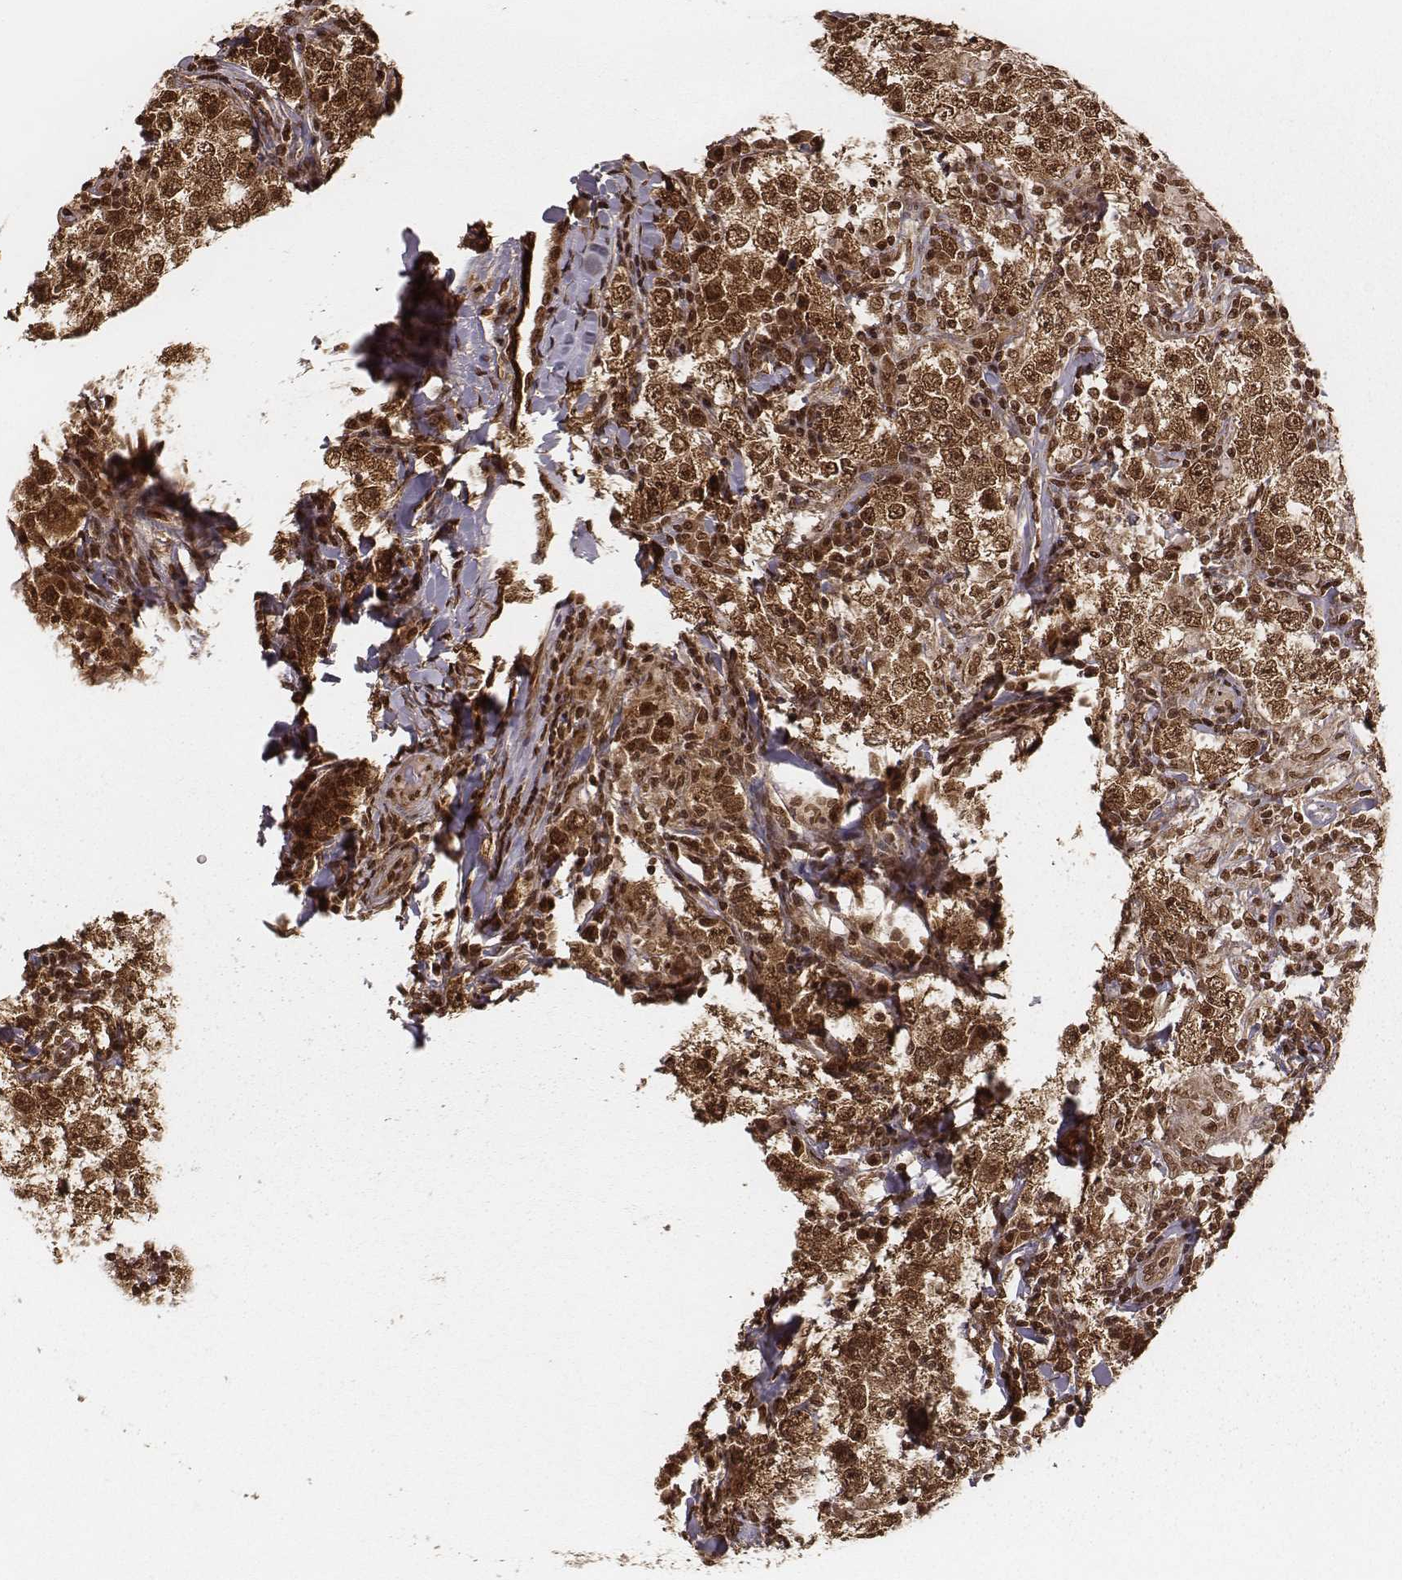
{"staining": {"intensity": "strong", "quantity": ">75%", "location": "cytoplasmic/membranous,nuclear"}, "tissue": "testis cancer", "cell_type": "Tumor cells", "image_type": "cancer", "snomed": [{"axis": "morphology", "description": "Seminoma, NOS"}, {"axis": "morphology", "description": "Carcinoma, Embryonal, NOS"}, {"axis": "topography", "description": "Testis"}], "caption": "A high amount of strong cytoplasmic/membranous and nuclear staining is appreciated in about >75% of tumor cells in embryonal carcinoma (testis) tissue.", "gene": "NFX1", "patient": {"sex": "male", "age": 41}}